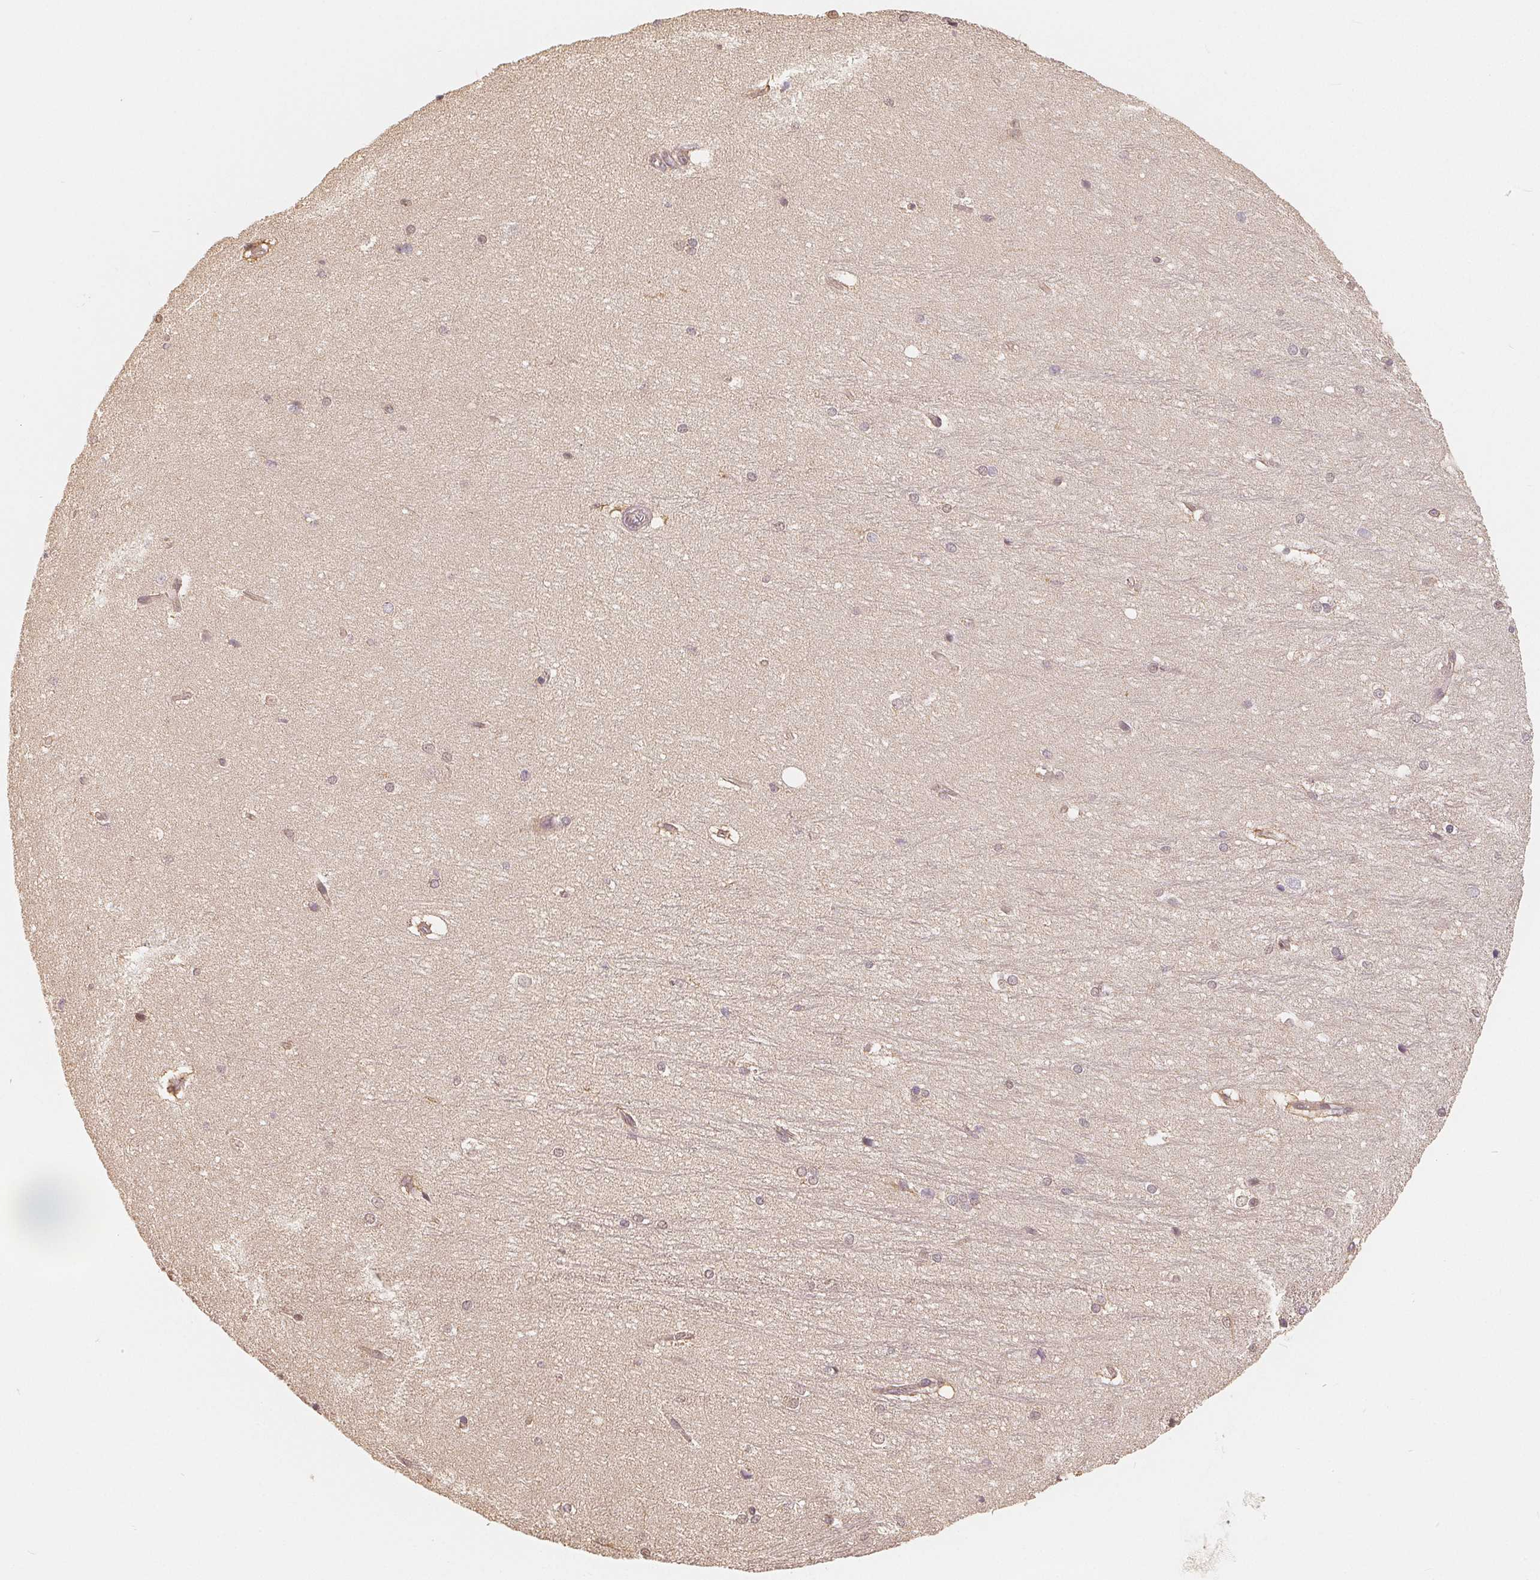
{"staining": {"intensity": "negative", "quantity": "none", "location": "none"}, "tissue": "hippocampus", "cell_type": "Glial cells", "image_type": "normal", "snomed": [{"axis": "morphology", "description": "Normal tissue, NOS"}, {"axis": "topography", "description": "Cerebral cortex"}, {"axis": "topography", "description": "Hippocampus"}], "caption": "Immunohistochemistry (IHC) of benign human hippocampus exhibits no positivity in glial cells. (DAB IHC with hematoxylin counter stain).", "gene": "GUSB", "patient": {"sex": "female", "age": 19}}